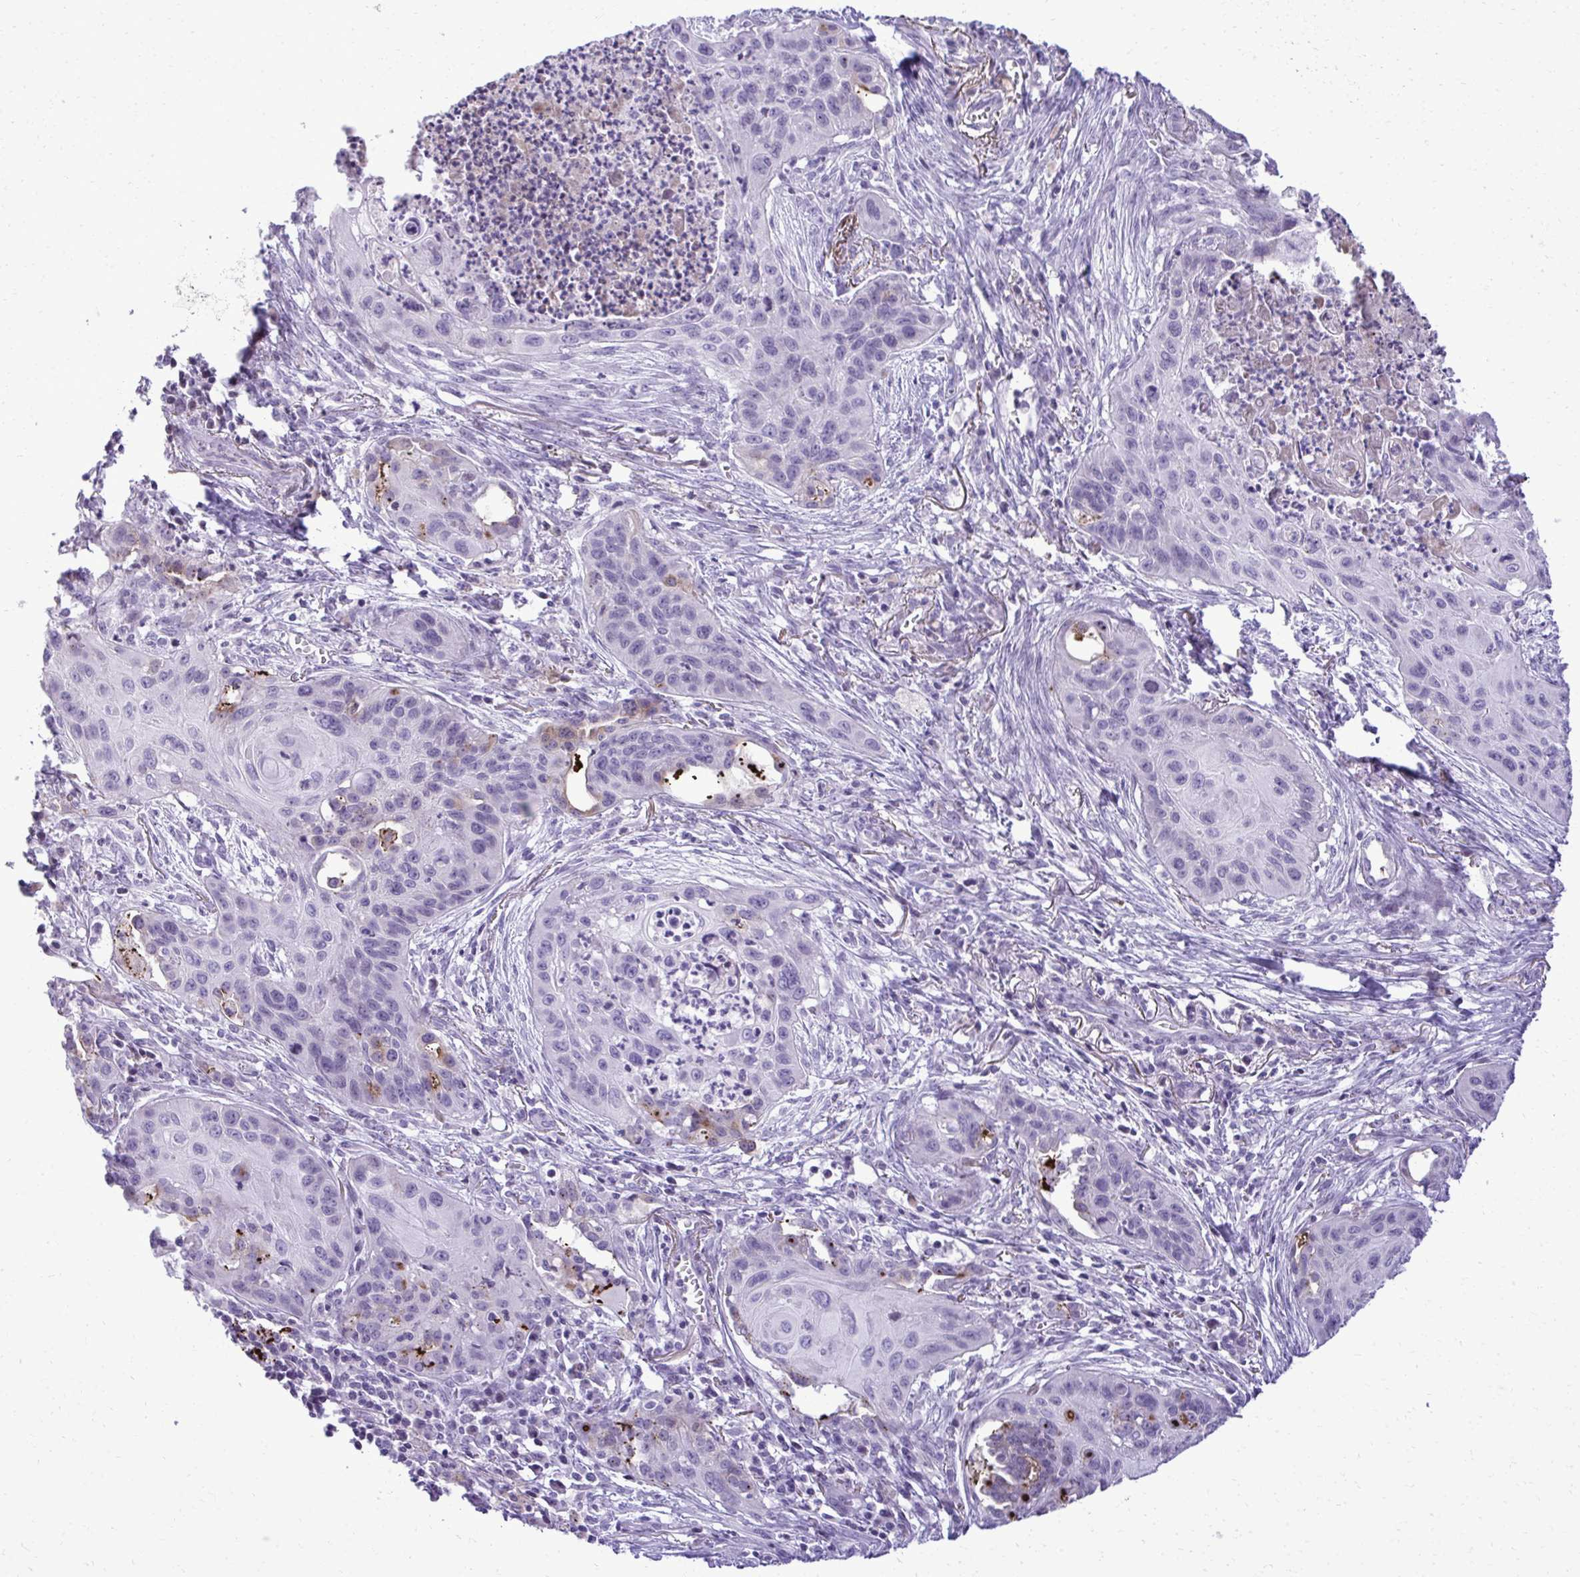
{"staining": {"intensity": "negative", "quantity": "none", "location": "none"}, "tissue": "lung cancer", "cell_type": "Tumor cells", "image_type": "cancer", "snomed": [{"axis": "morphology", "description": "Squamous cell carcinoma, NOS"}, {"axis": "topography", "description": "Lung"}], "caption": "DAB immunohistochemical staining of human lung squamous cell carcinoma exhibits no significant staining in tumor cells.", "gene": "PITPNM3", "patient": {"sex": "male", "age": 71}}